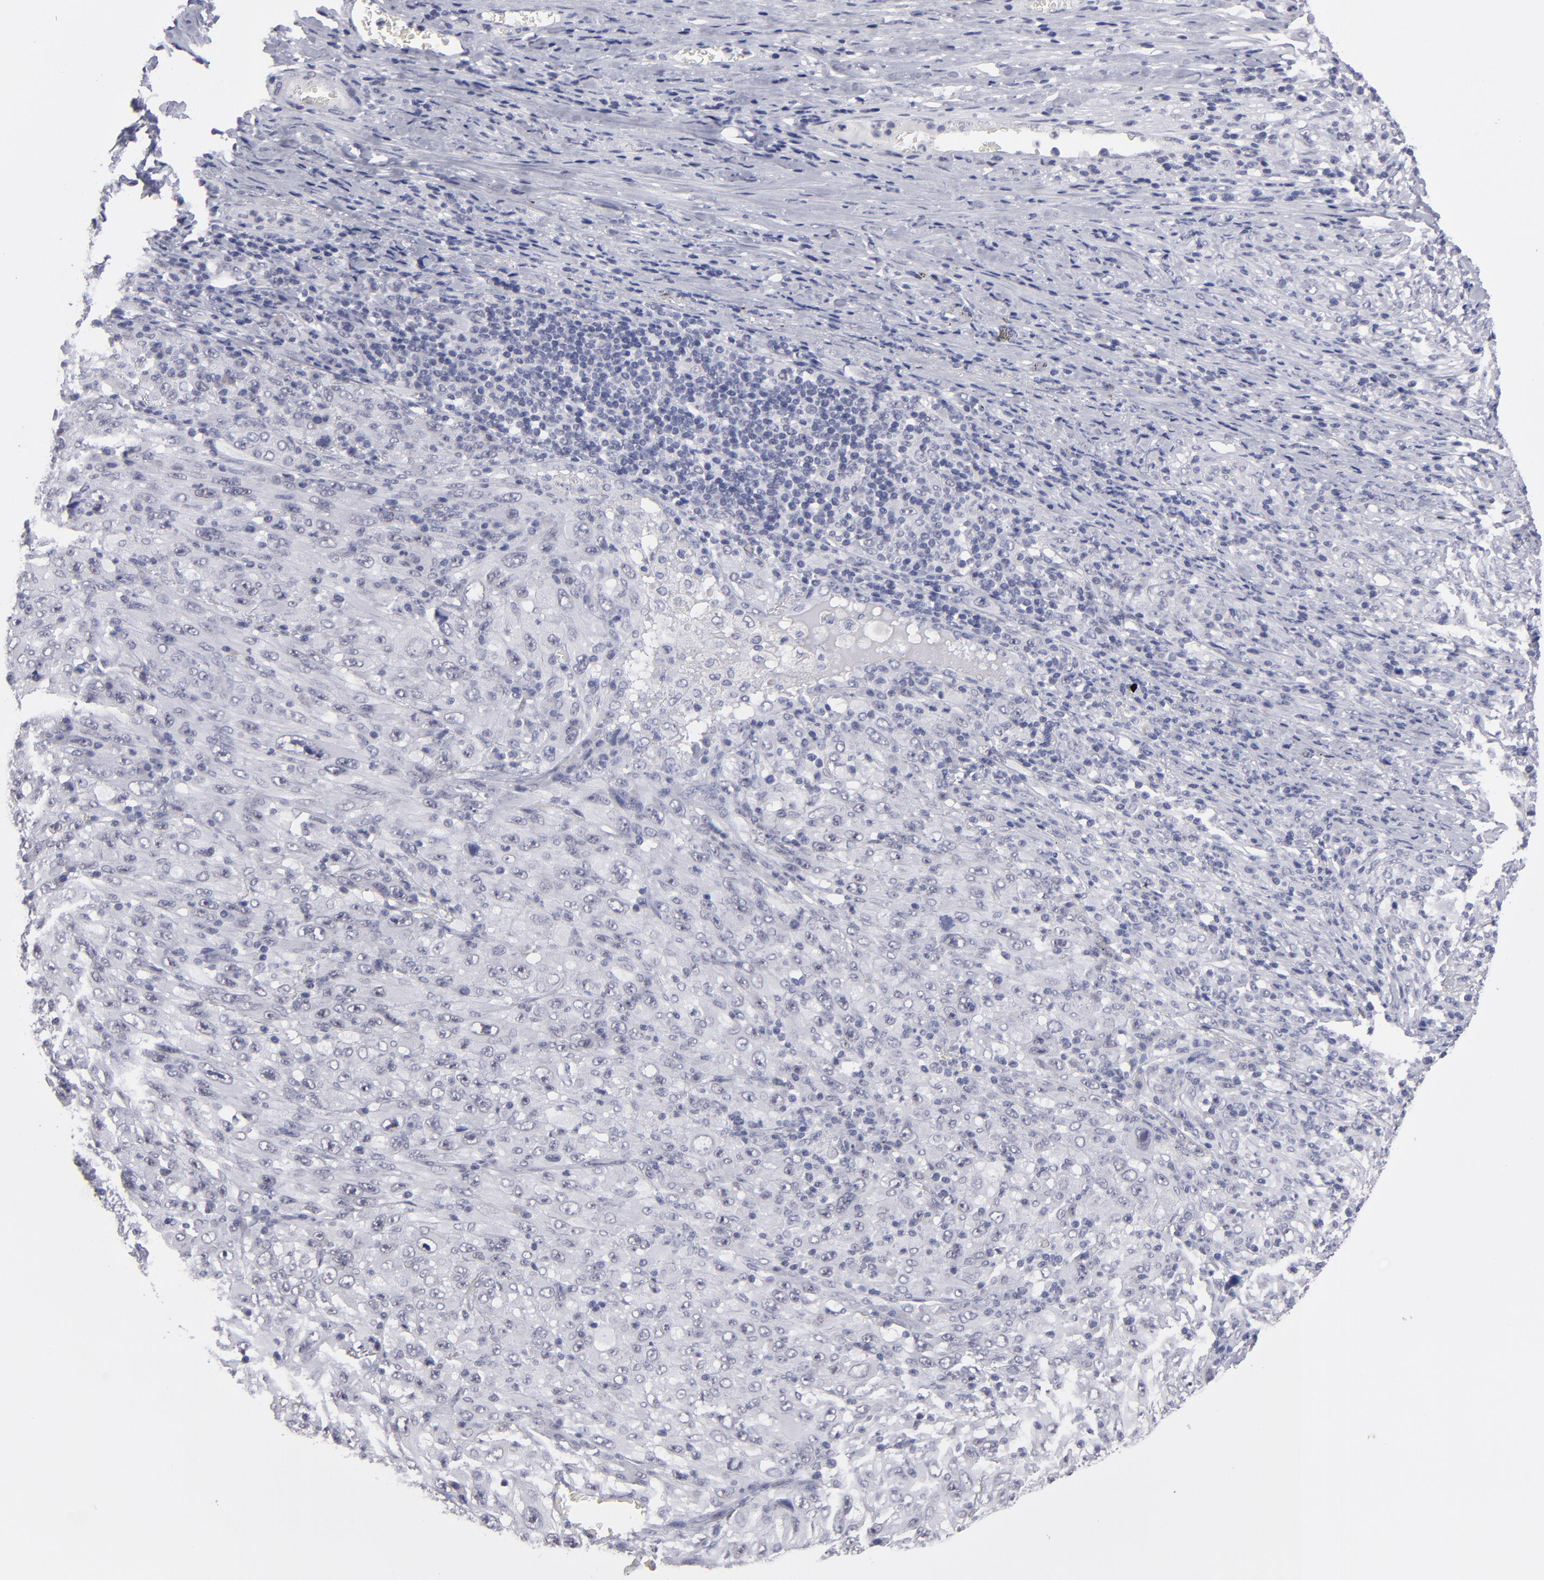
{"staining": {"intensity": "negative", "quantity": "none", "location": "none"}, "tissue": "melanoma", "cell_type": "Tumor cells", "image_type": "cancer", "snomed": [{"axis": "morphology", "description": "Malignant melanoma, Metastatic site"}, {"axis": "topography", "description": "Skin"}], "caption": "Immunohistochemistry of human melanoma demonstrates no staining in tumor cells.", "gene": "TEX11", "patient": {"sex": "female", "age": 56}}